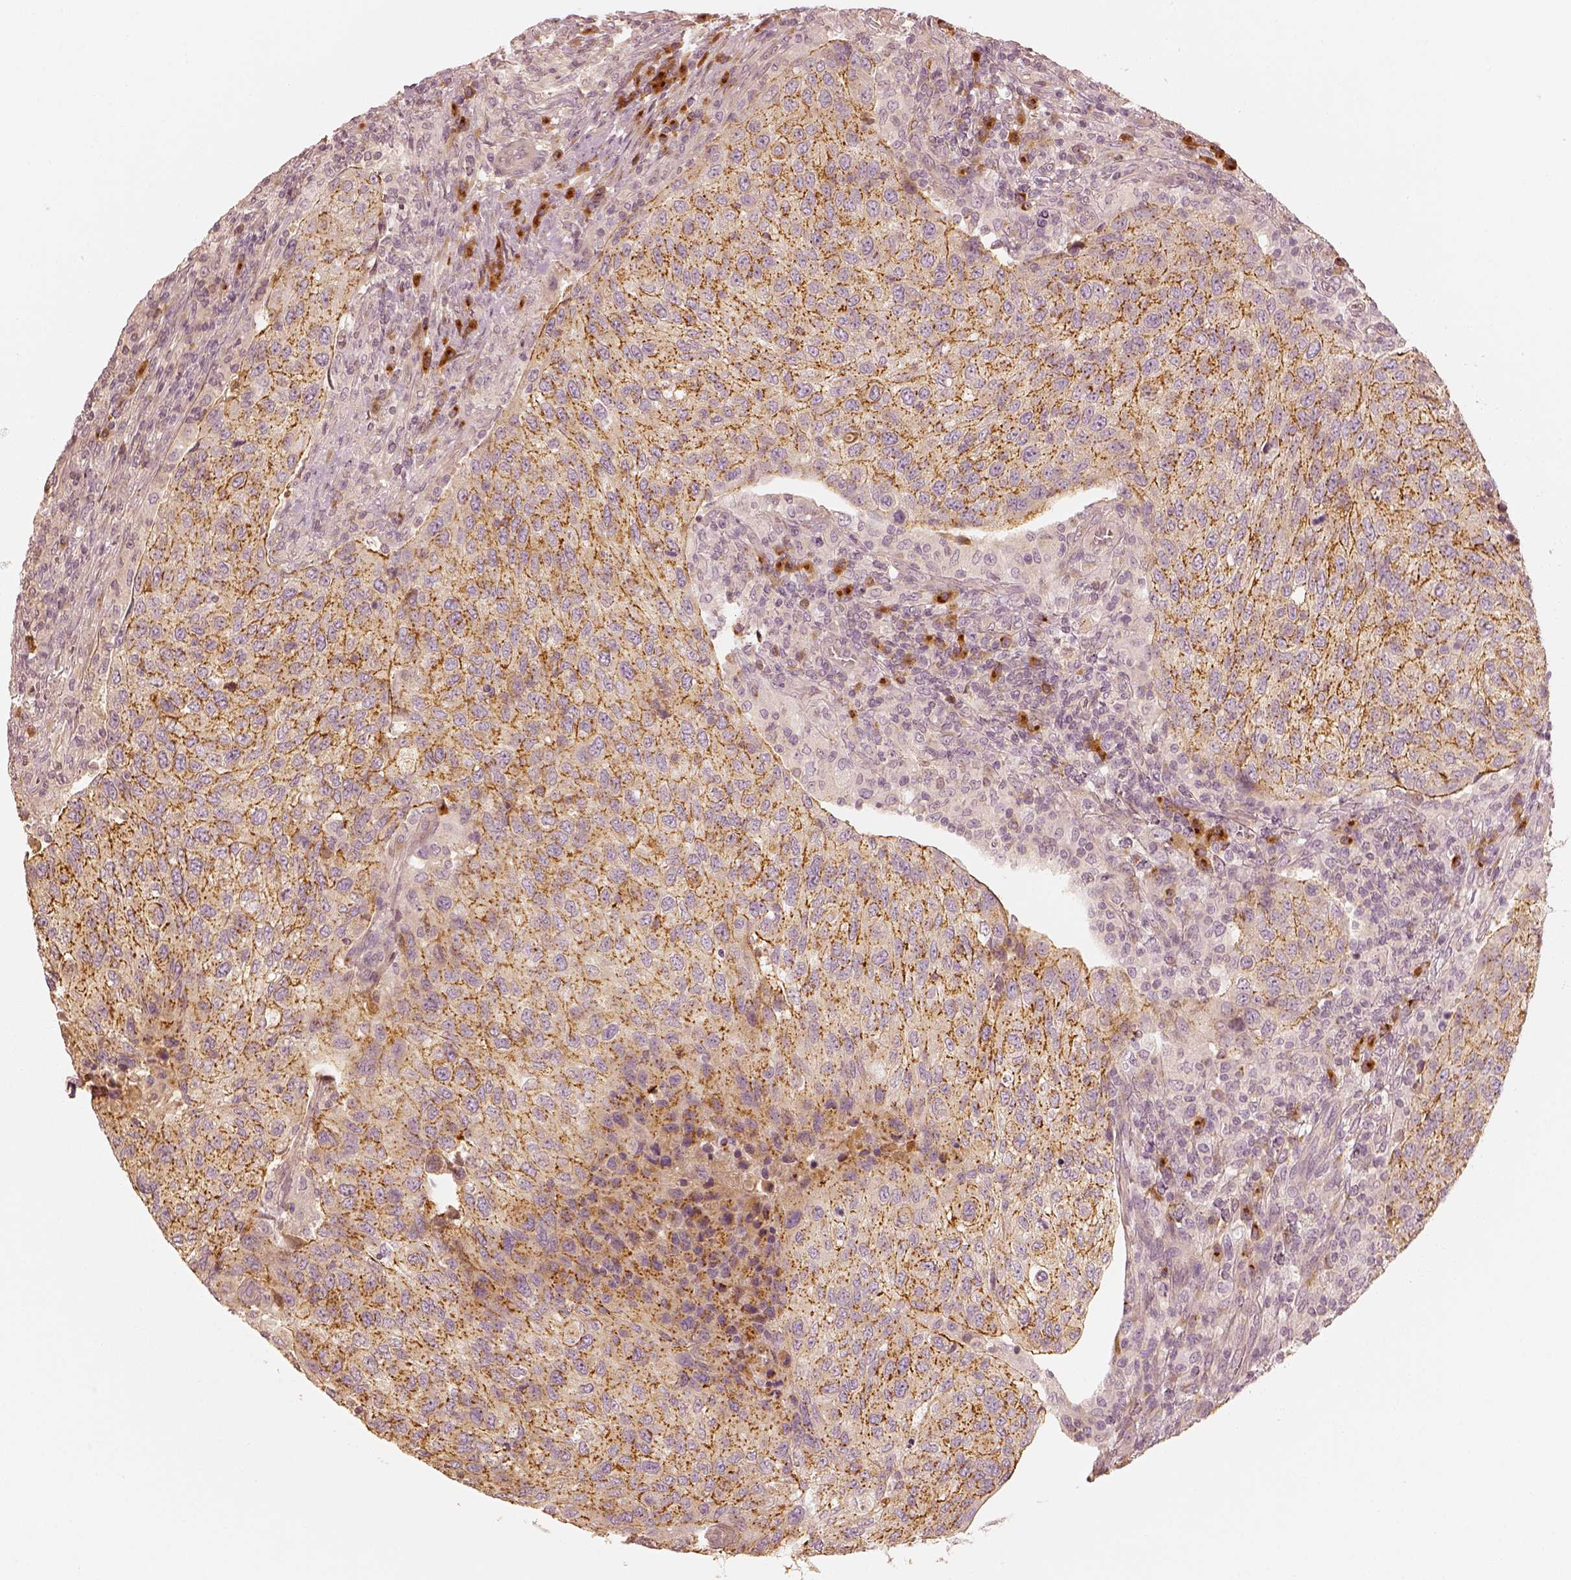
{"staining": {"intensity": "weak", "quantity": "<25%", "location": "cytoplasmic/membranous"}, "tissue": "urothelial cancer", "cell_type": "Tumor cells", "image_type": "cancer", "snomed": [{"axis": "morphology", "description": "Urothelial carcinoma, High grade"}, {"axis": "topography", "description": "Urinary bladder"}], "caption": "Urothelial carcinoma (high-grade) stained for a protein using immunohistochemistry exhibits no positivity tumor cells.", "gene": "GORASP2", "patient": {"sex": "female", "age": 78}}